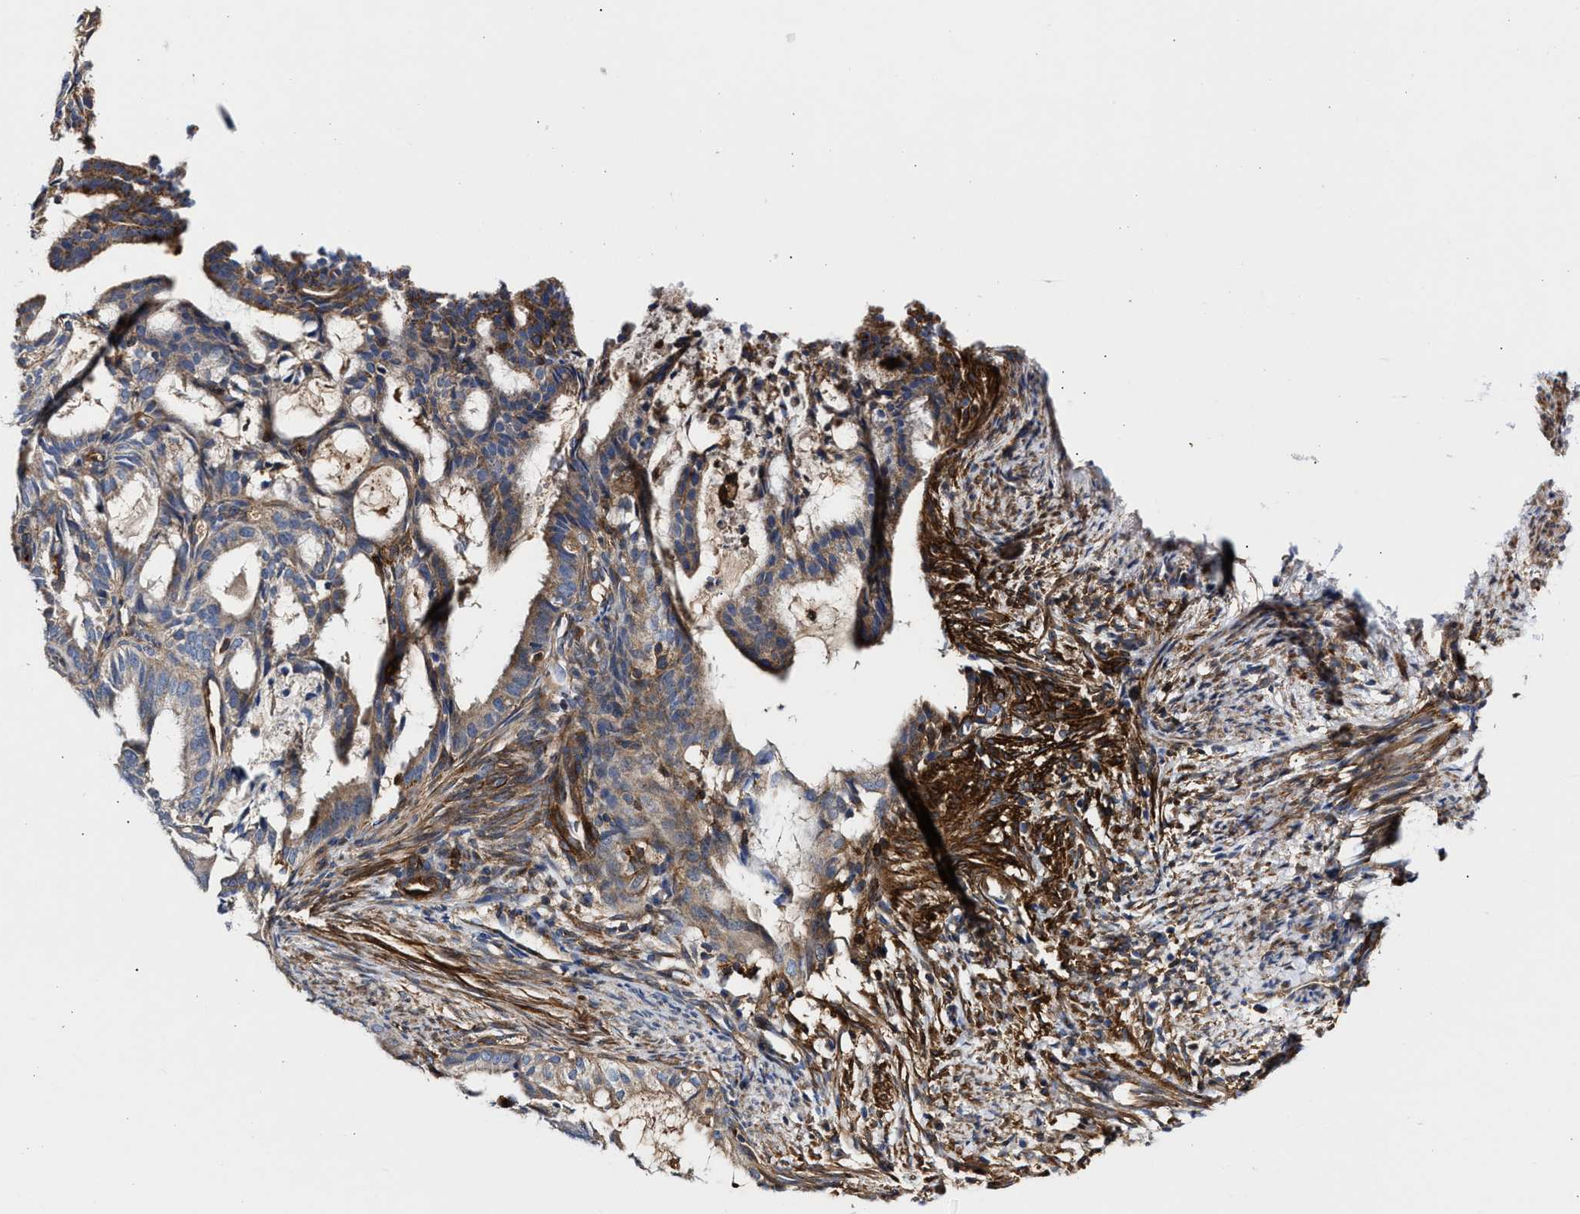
{"staining": {"intensity": "weak", "quantity": "<25%", "location": "cytoplasmic/membranous"}, "tissue": "endometrial cancer", "cell_type": "Tumor cells", "image_type": "cancer", "snomed": [{"axis": "morphology", "description": "Adenocarcinoma, NOS"}, {"axis": "topography", "description": "Endometrium"}], "caption": "Photomicrograph shows no protein expression in tumor cells of endometrial cancer tissue.", "gene": "HS3ST5", "patient": {"sex": "female", "age": 58}}